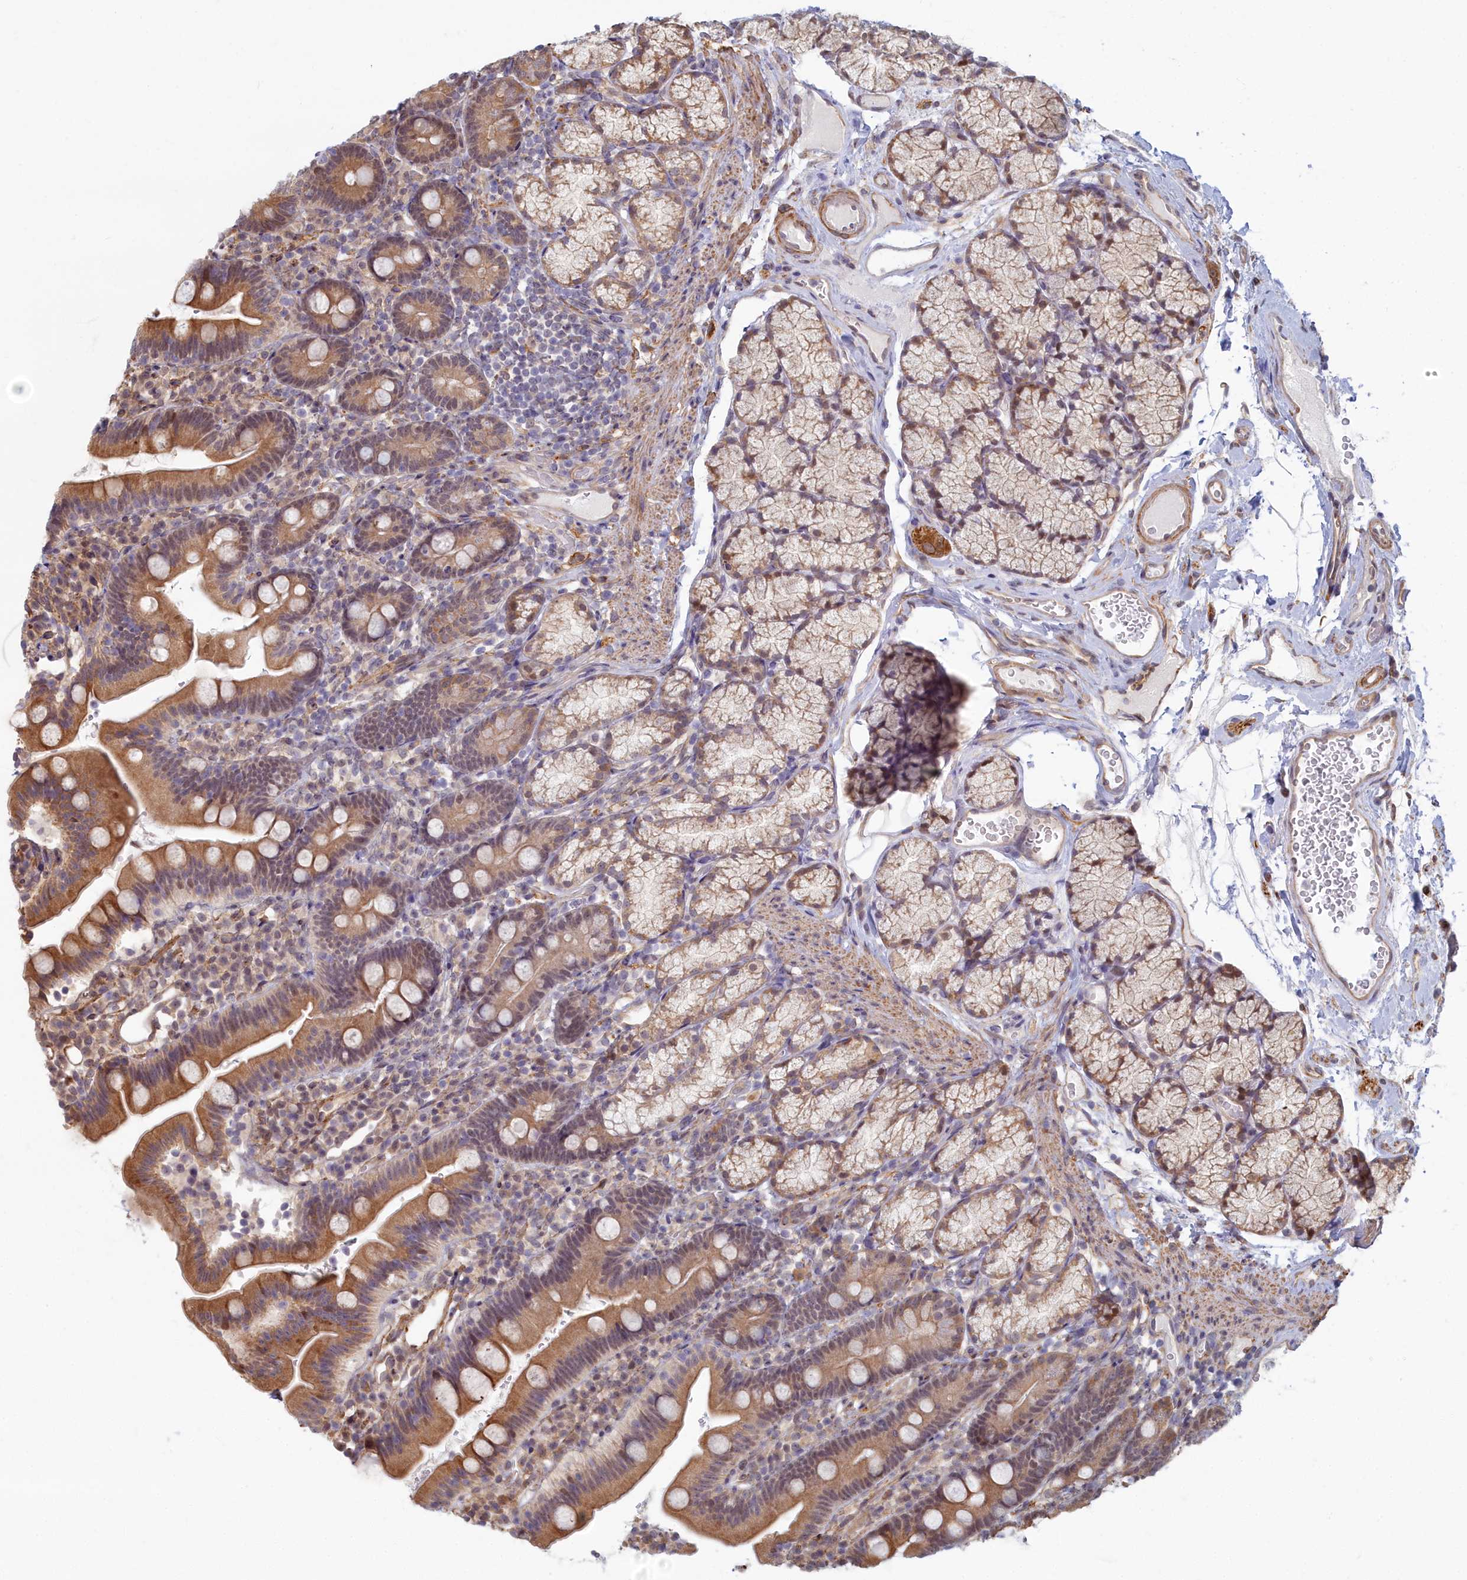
{"staining": {"intensity": "moderate", "quantity": ">75%", "location": "cytoplasmic/membranous"}, "tissue": "duodenum", "cell_type": "Glandular cells", "image_type": "normal", "snomed": [{"axis": "morphology", "description": "Normal tissue, NOS"}, {"axis": "topography", "description": "Duodenum"}], "caption": "The image exhibits a brown stain indicating the presence of a protein in the cytoplasmic/membranous of glandular cells in duodenum.", "gene": "MAK16", "patient": {"sex": "female", "age": 67}}